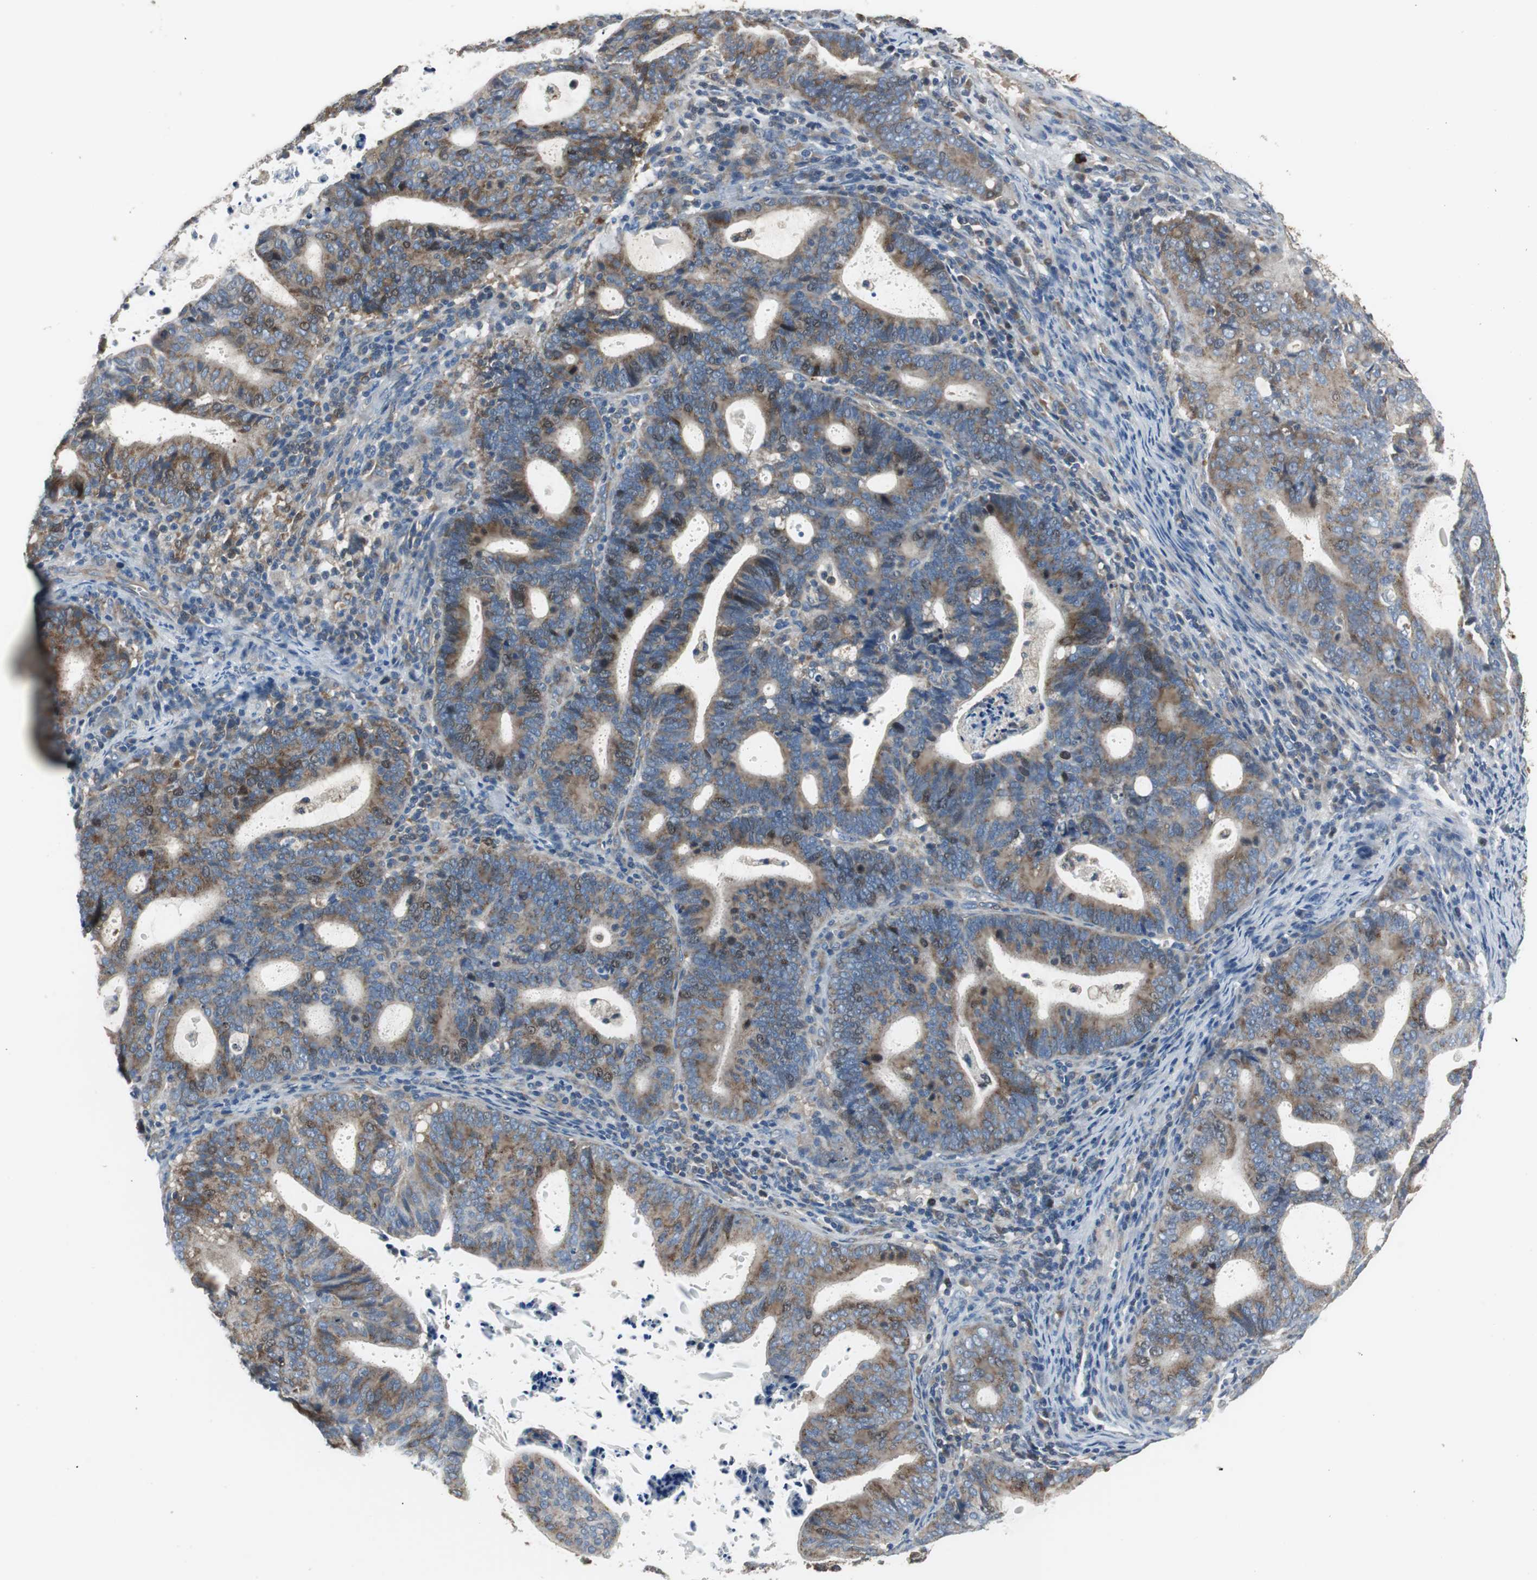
{"staining": {"intensity": "strong", "quantity": ">75%", "location": "cytoplasmic/membranous,nuclear"}, "tissue": "endometrial cancer", "cell_type": "Tumor cells", "image_type": "cancer", "snomed": [{"axis": "morphology", "description": "Adenocarcinoma, NOS"}, {"axis": "topography", "description": "Uterus"}], "caption": "Immunohistochemistry (IHC) micrograph of human endometrial cancer stained for a protein (brown), which exhibits high levels of strong cytoplasmic/membranous and nuclear expression in approximately >75% of tumor cells.", "gene": "PI4KB", "patient": {"sex": "female", "age": 83}}